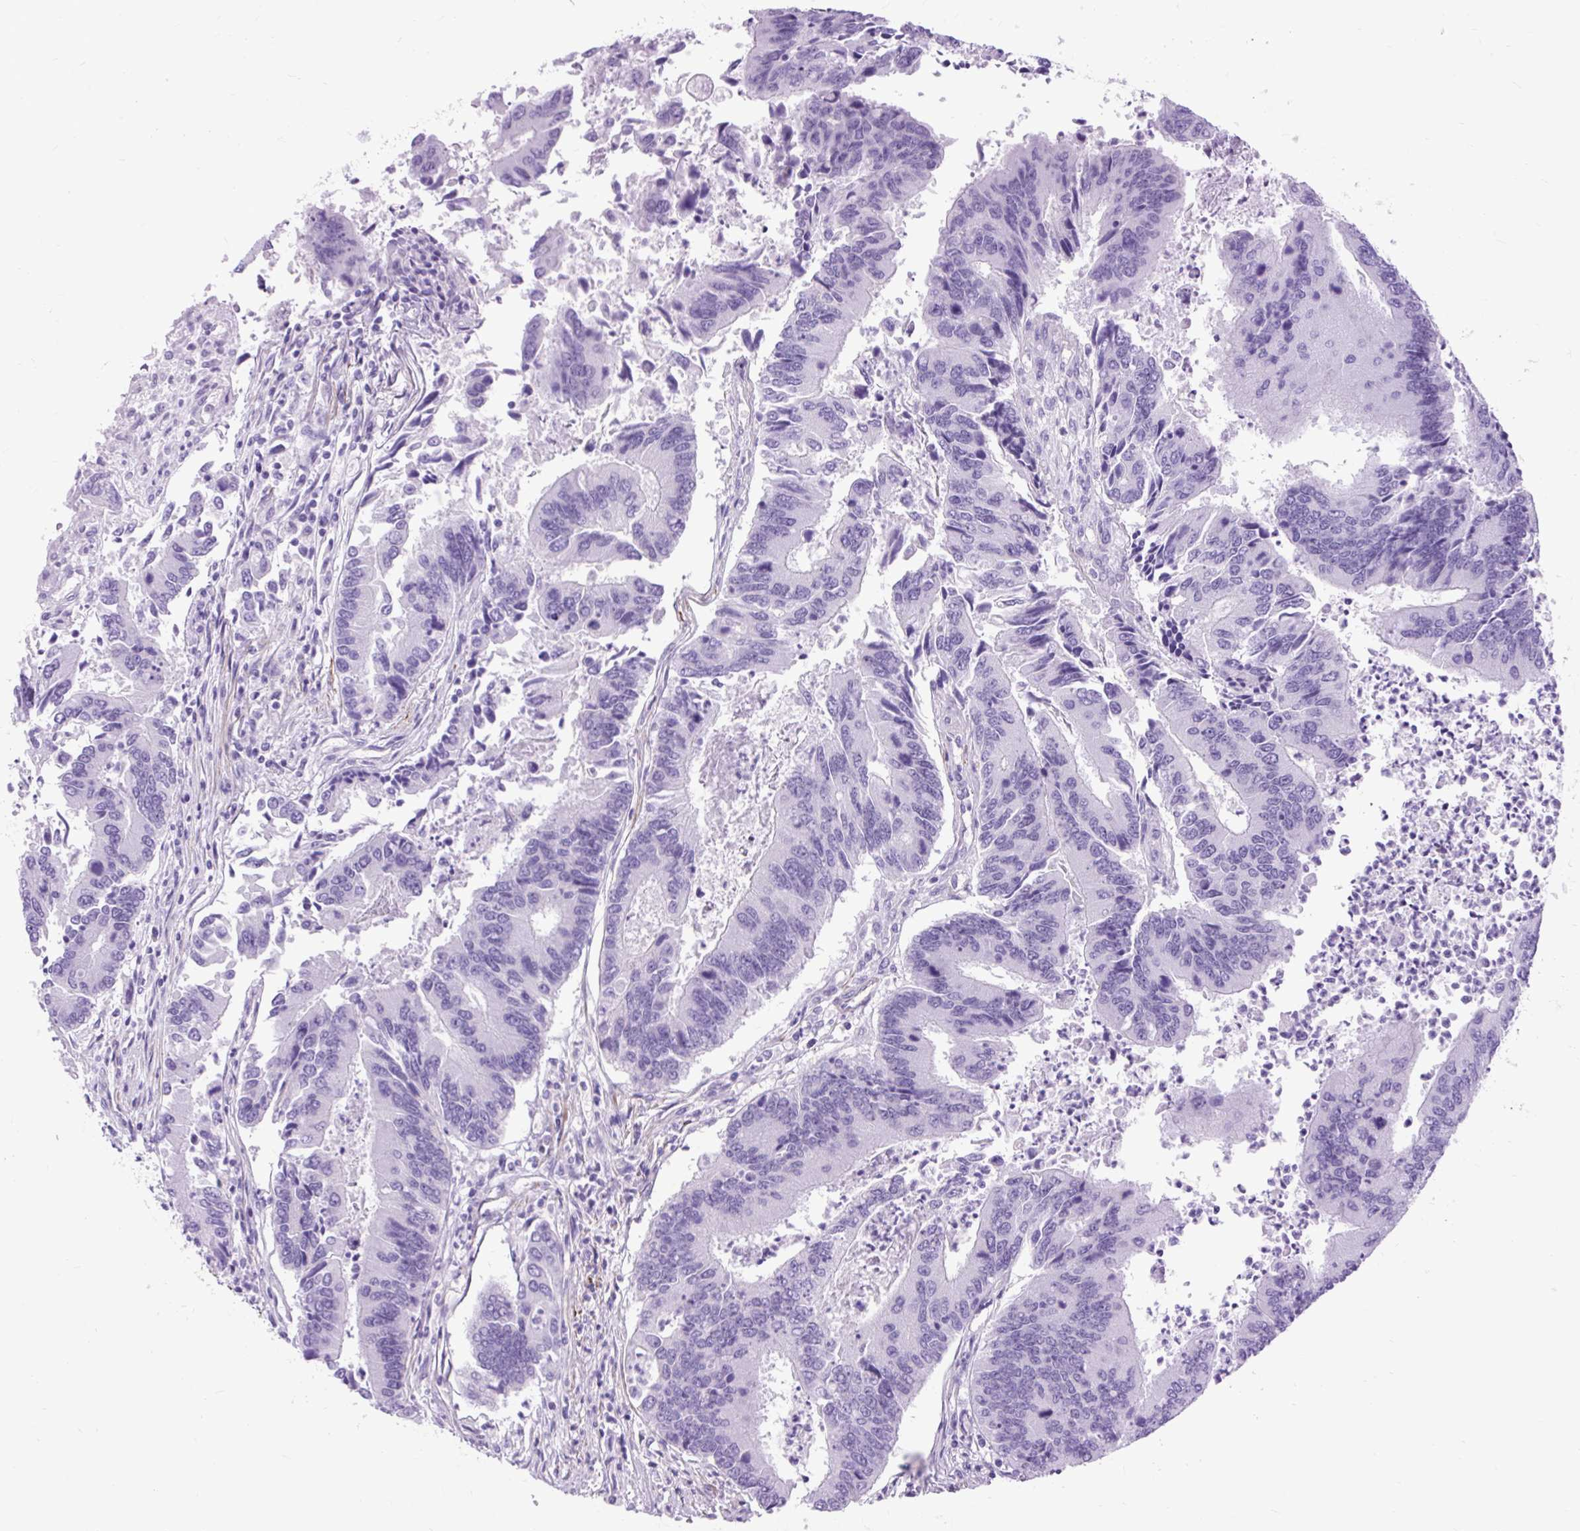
{"staining": {"intensity": "negative", "quantity": "none", "location": "none"}, "tissue": "colorectal cancer", "cell_type": "Tumor cells", "image_type": "cancer", "snomed": [{"axis": "morphology", "description": "Adenocarcinoma, NOS"}, {"axis": "topography", "description": "Colon"}], "caption": "Tumor cells are negative for brown protein staining in adenocarcinoma (colorectal).", "gene": "DPP6", "patient": {"sex": "female", "age": 67}}